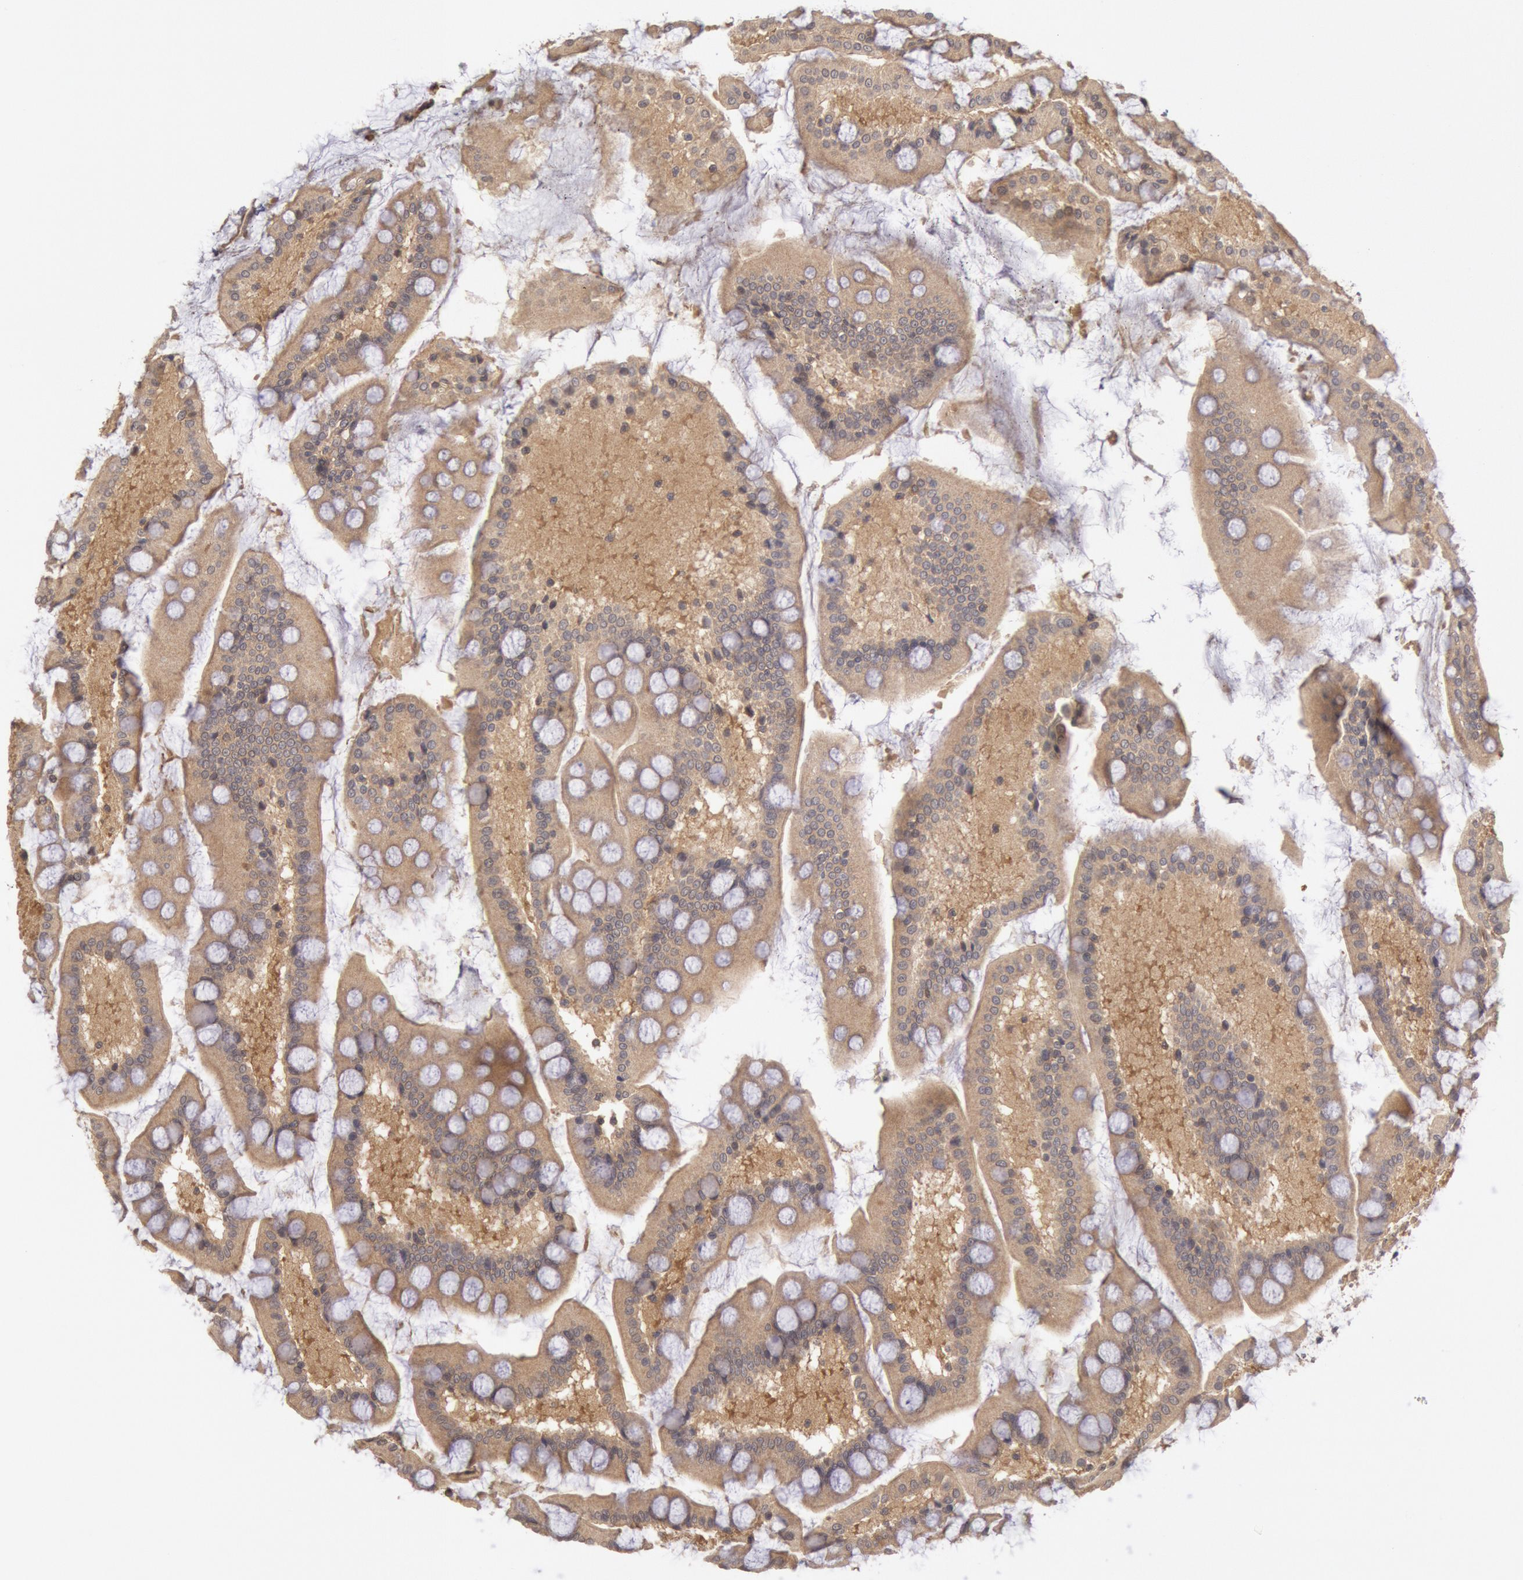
{"staining": {"intensity": "moderate", "quantity": ">75%", "location": "cytoplasmic/membranous"}, "tissue": "small intestine", "cell_type": "Glandular cells", "image_type": "normal", "snomed": [{"axis": "morphology", "description": "Normal tissue, NOS"}, {"axis": "topography", "description": "Small intestine"}], "caption": "Brown immunohistochemical staining in normal human small intestine demonstrates moderate cytoplasmic/membranous positivity in about >75% of glandular cells. Immunohistochemistry (ihc) stains the protein in brown and the nuclei are stained blue.", "gene": "BRAF", "patient": {"sex": "male", "age": 41}}